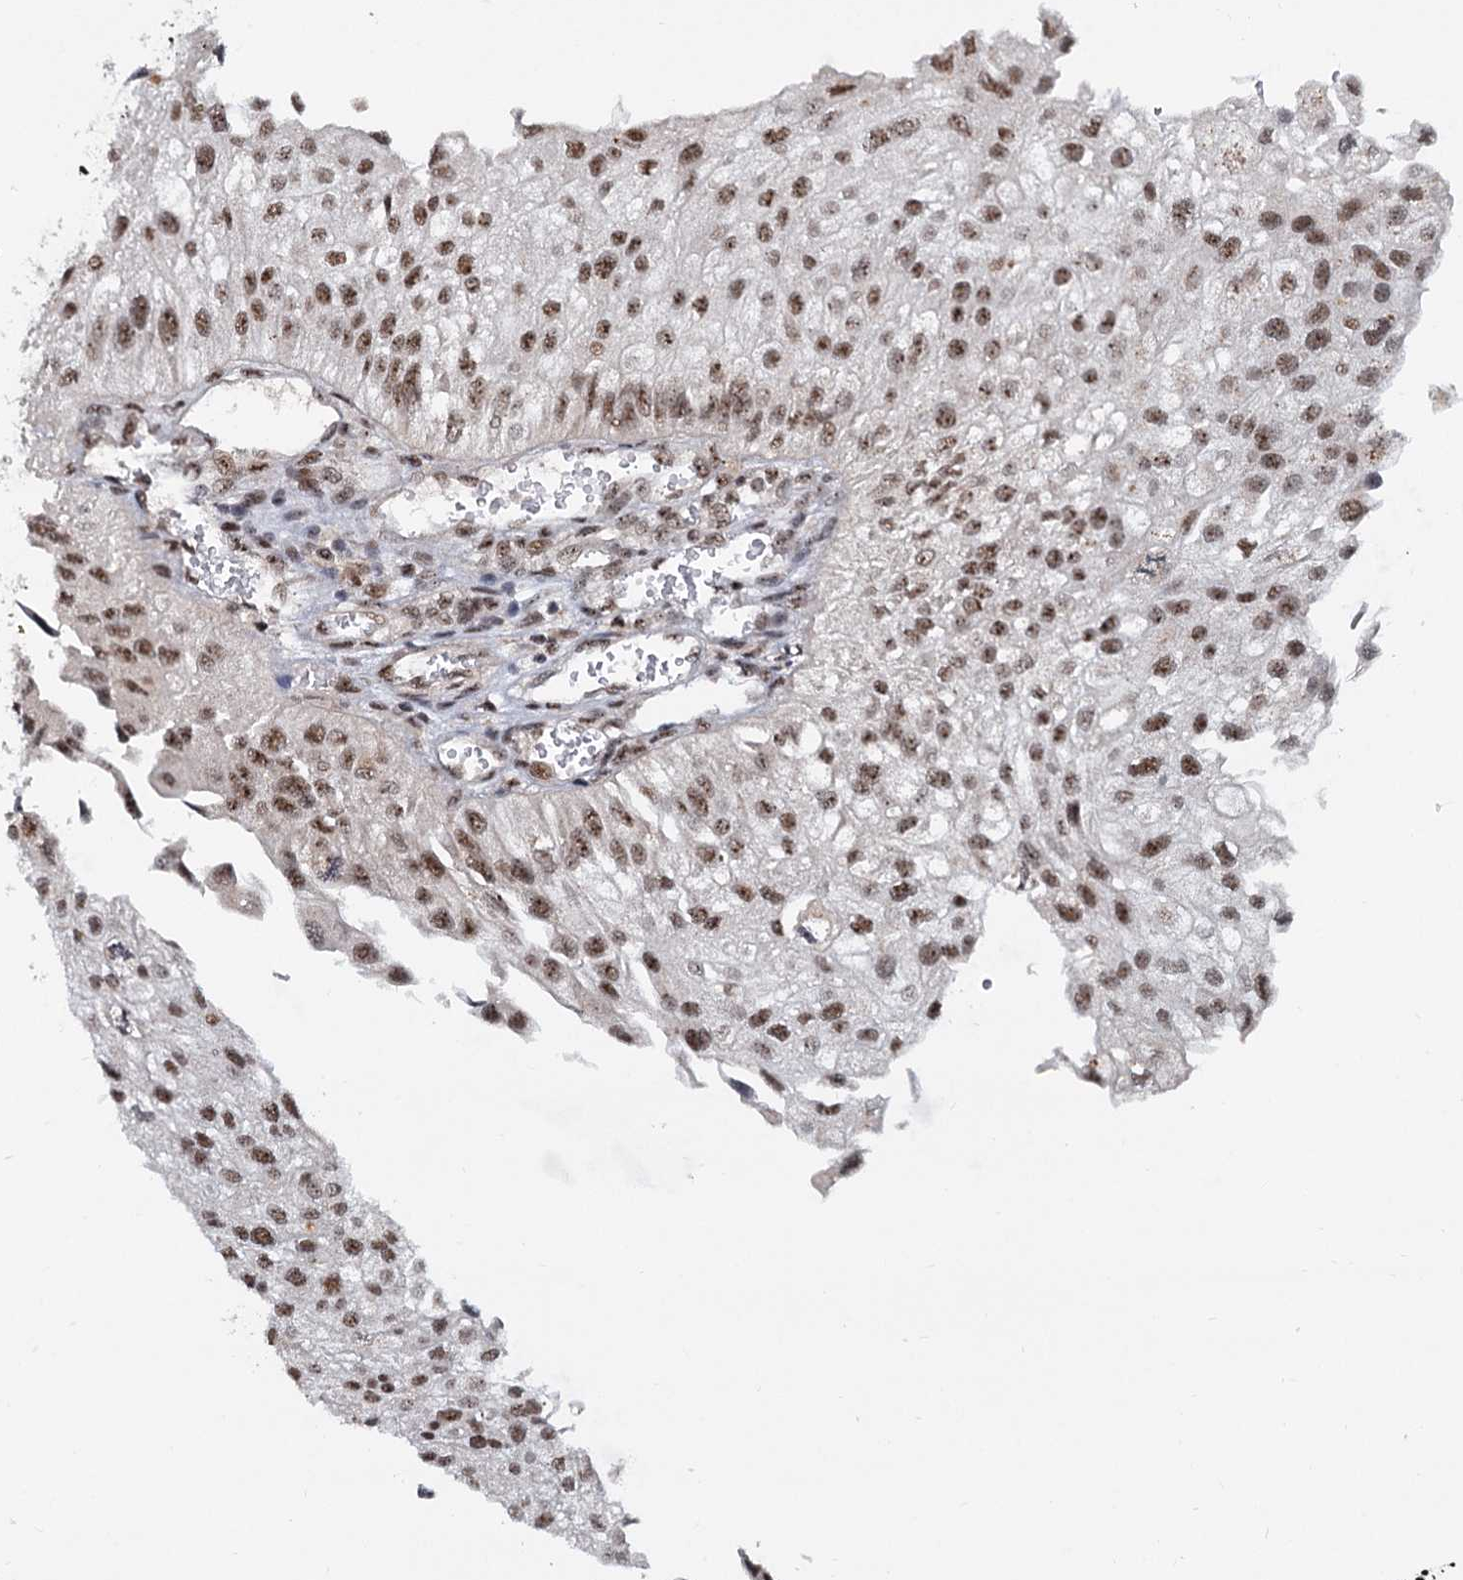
{"staining": {"intensity": "moderate", "quantity": ">75%", "location": "nuclear"}, "tissue": "urothelial cancer", "cell_type": "Tumor cells", "image_type": "cancer", "snomed": [{"axis": "morphology", "description": "Urothelial carcinoma, Low grade"}, {"axis": "topography", "description": "Urinary bladder"}], "caption": "A brown stain labels moderate nuclear staining of a protein in human urothelial cancer tumor cells.", "gene": "WBP4", "patient": {"sex": "female", "age": 89}}